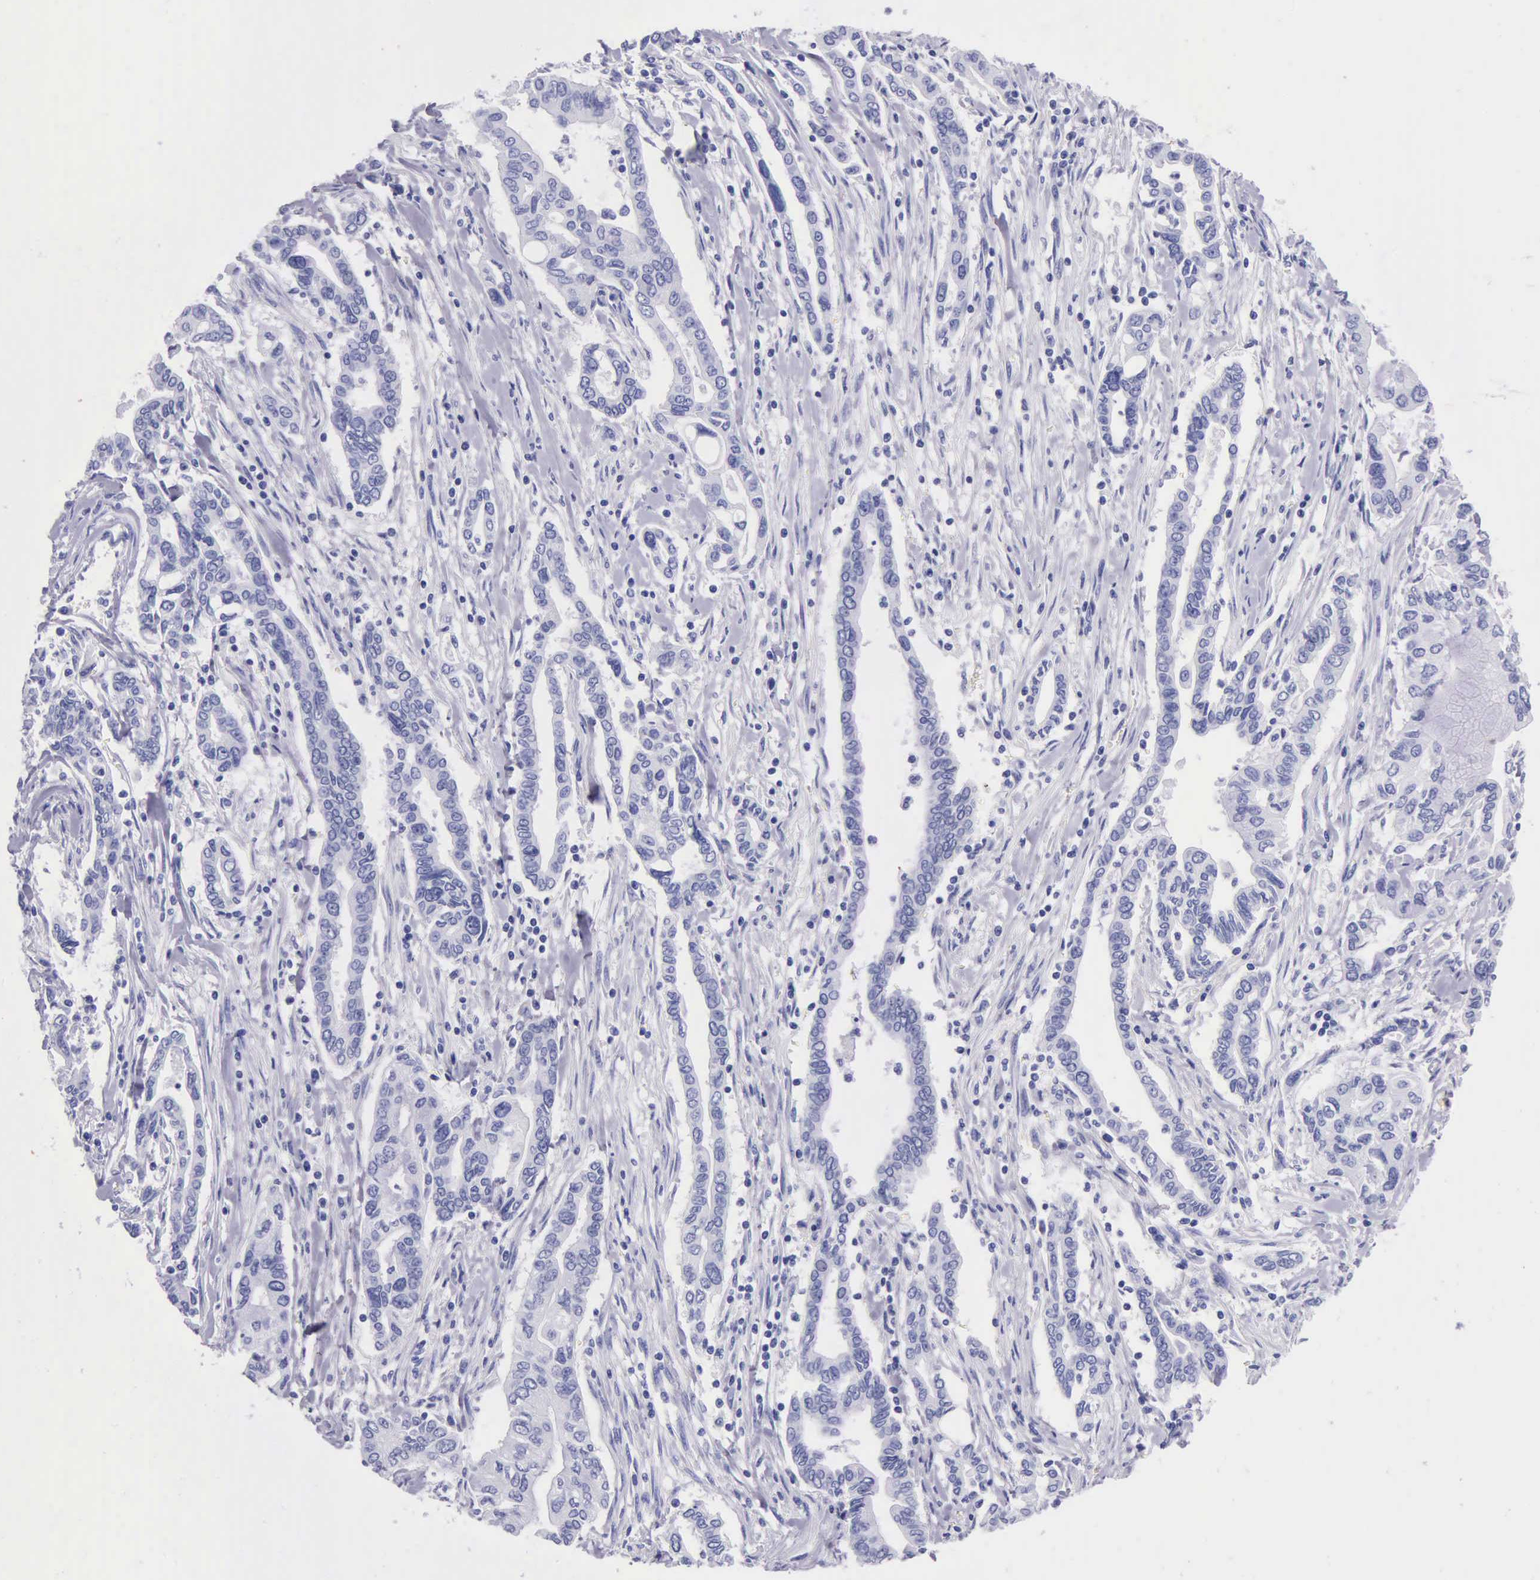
{"staining": {"intensity": "negative", "quantity": "none", "location": "none"}, "tissue": "pancreatic cancer", "cell_type": "Tumor cells", "image_type": "cancer", "snomed": [{"axis": "morphology", "description": "Adenocarcinoma, NOS"}, {"axis": "topography", "description": "Pancreas"}], "caption": "The micrograph displays no significant staining in tumor cells of pancreatic cancer. The staining was performed using DAB (3,3'-diaminobenzidine) to visualize the protein expression in brown, while the nuclei were stained in blue with hematoxylin (Magnification: 20x).", "gene": "KLK3", "patient": {"sex": "female", "age": 57}}